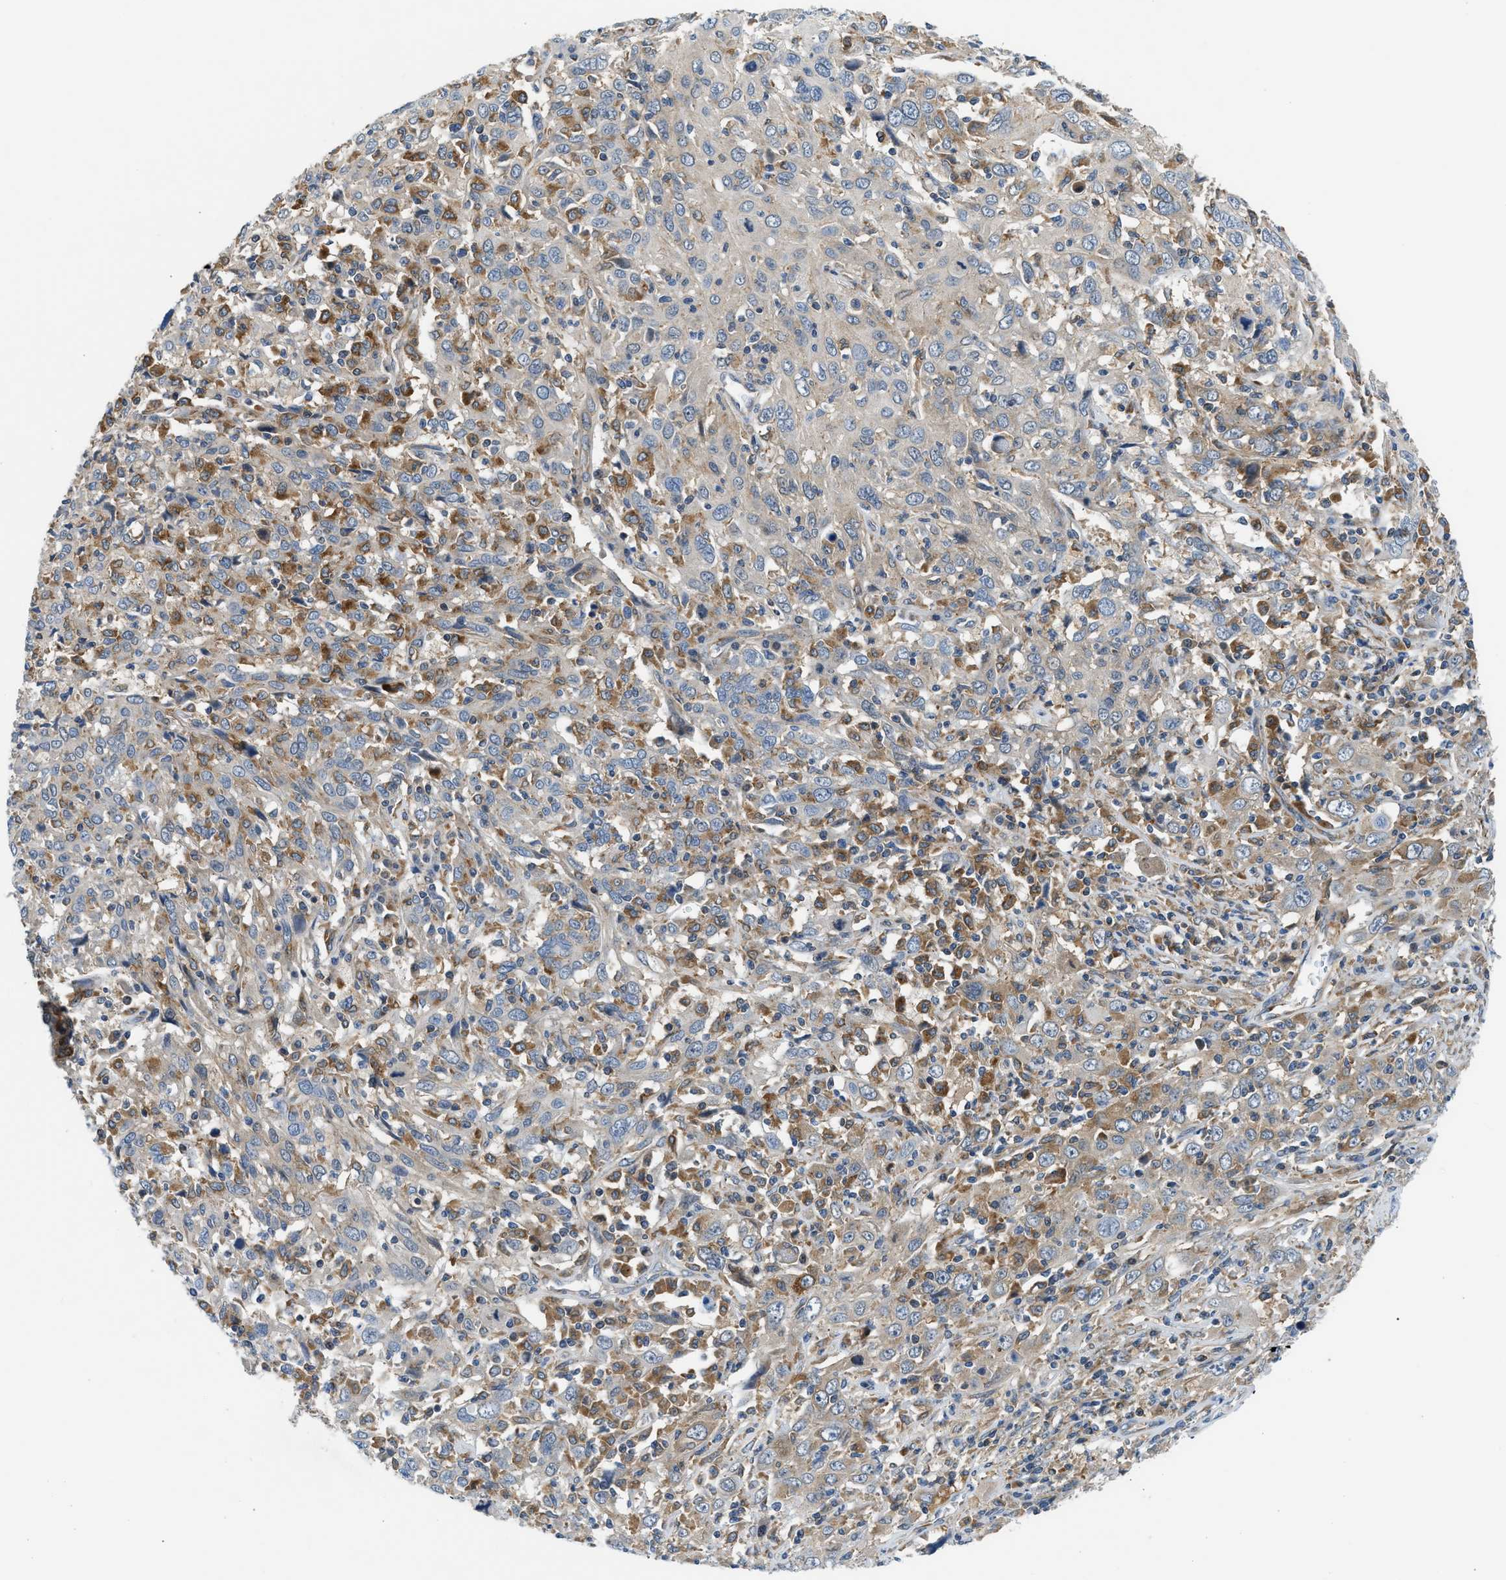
{"staining": {"intensity": "moderate", "quantity": "<25%", "location": "cytoplasmic/membranous"}, "tissue": "cervical cancer", "cell_type": "Tumor cells", "image_type": "cancer", "snomed": [{"axis": "morphology", "description": "Squamous cell carcinoma, NOS"}, {"axis": "topography", "description": "Cervix"}], "caption": "DAB (3,3'-diaminobenzidine) immunohistochemical staining of cervical cancer (squamous cell carcinoma) reveals moderate cytoplasmic/membranous protein expression in about <25% of tumor cells. The staining was performed using DAB (3,3'-diaminobenzidine) to visualize the protein expression in brown, while the nuclei were stained in blue with hematoxylin (Magnification: 20x).", "gene": "LPIN2", "patient": {"sex": "female", "age": 46}}